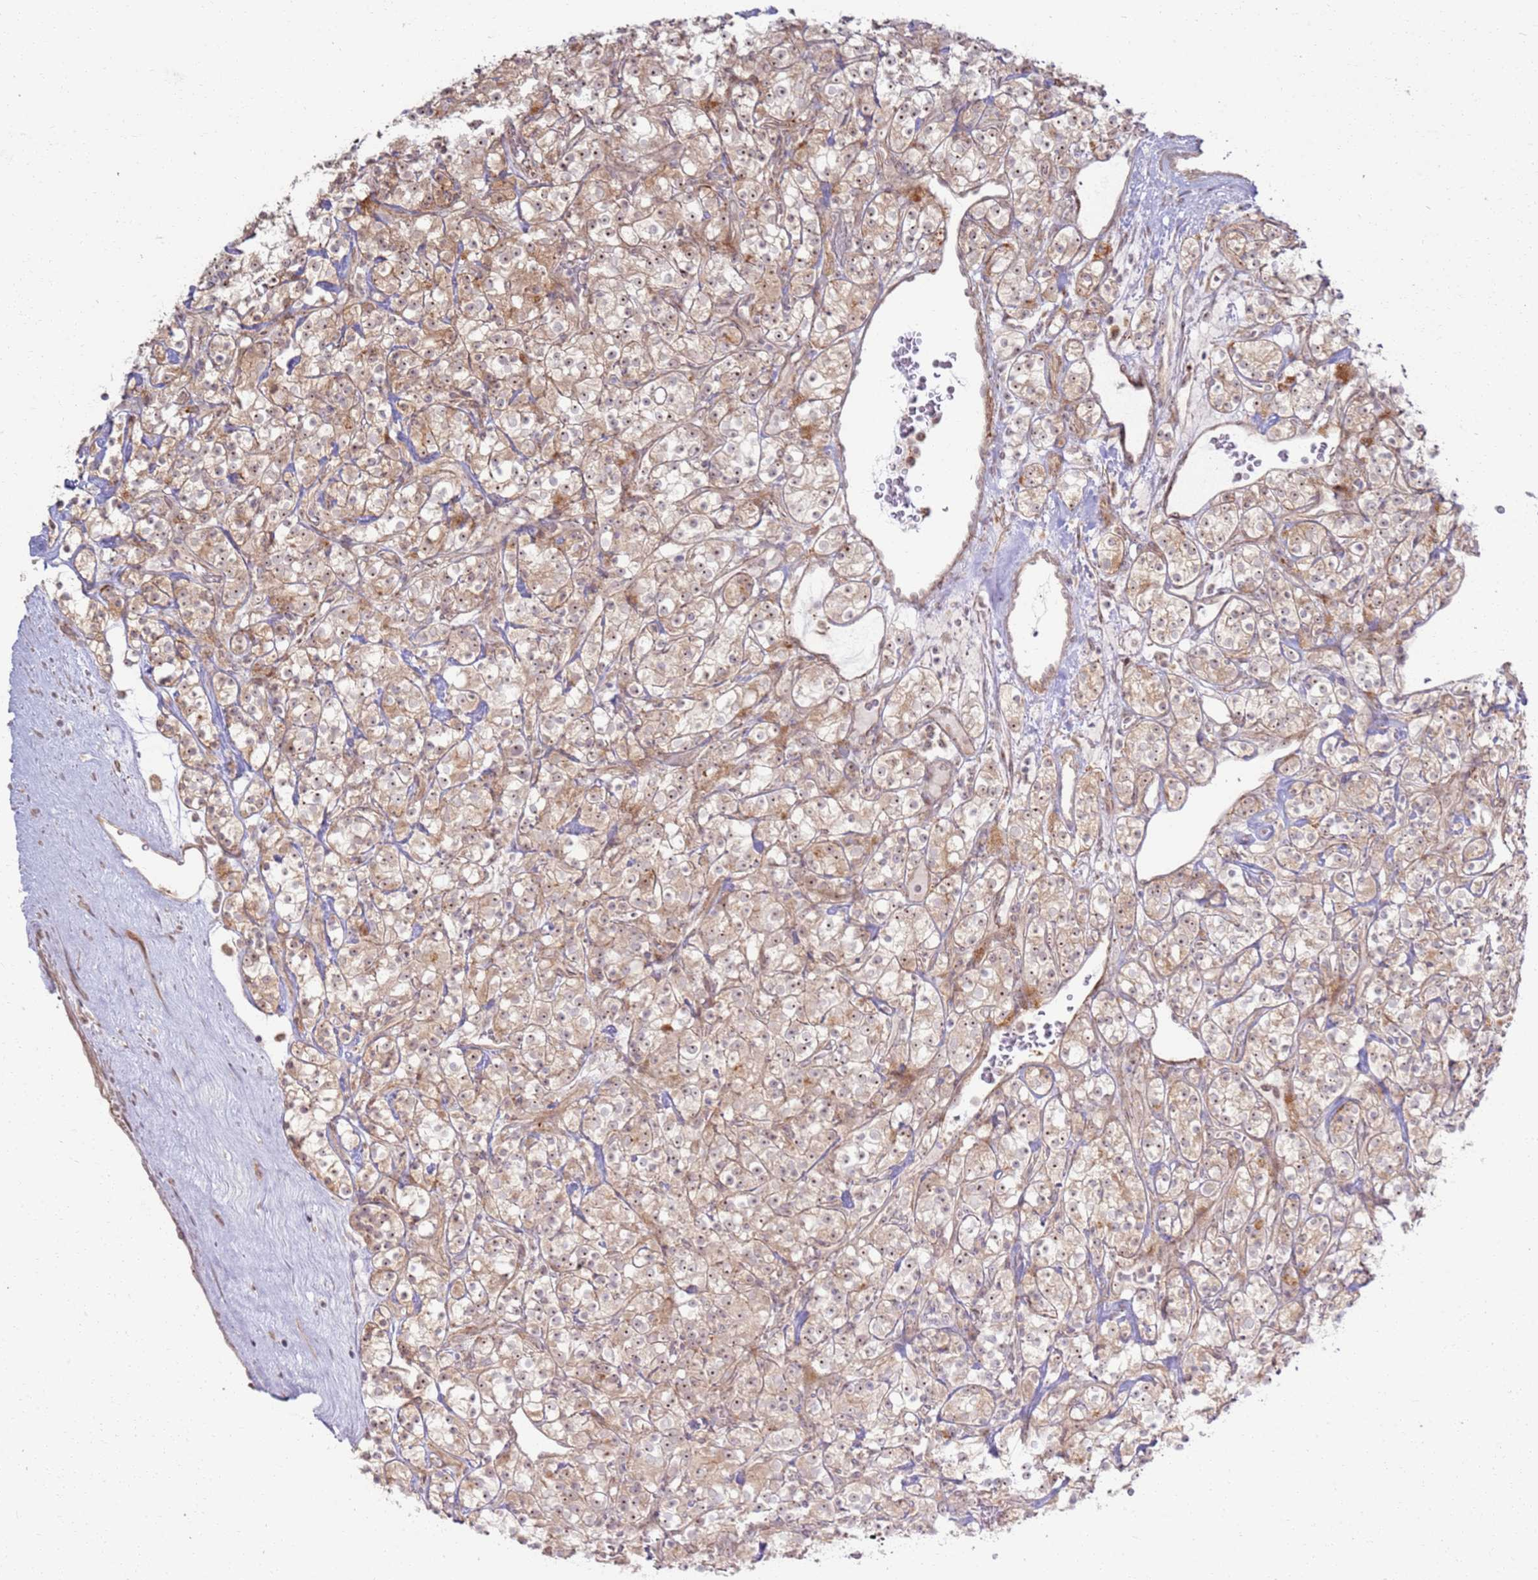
{"staining": {"intensity": "moderate", "quantity": ">75%", "location": "cytoplasmic/membranous,nuclear"}, "tissue": "renal cancer", "cell_type": "Tumor cells", "image_type": "cancer", "snomed": [{"axis": "morphology", "description": "Adenocarcinoma, NOS"}, {"axis": "topography", "description": "Kidney"}], "caption": "Moderate cytoplasmic/membranous and nuclear protein staining is appreciated in about >75% of tumor cells in renal adenocarcinoma.", "gene": "CNPY1", "patient": {"sex": "male", "age": 77}}